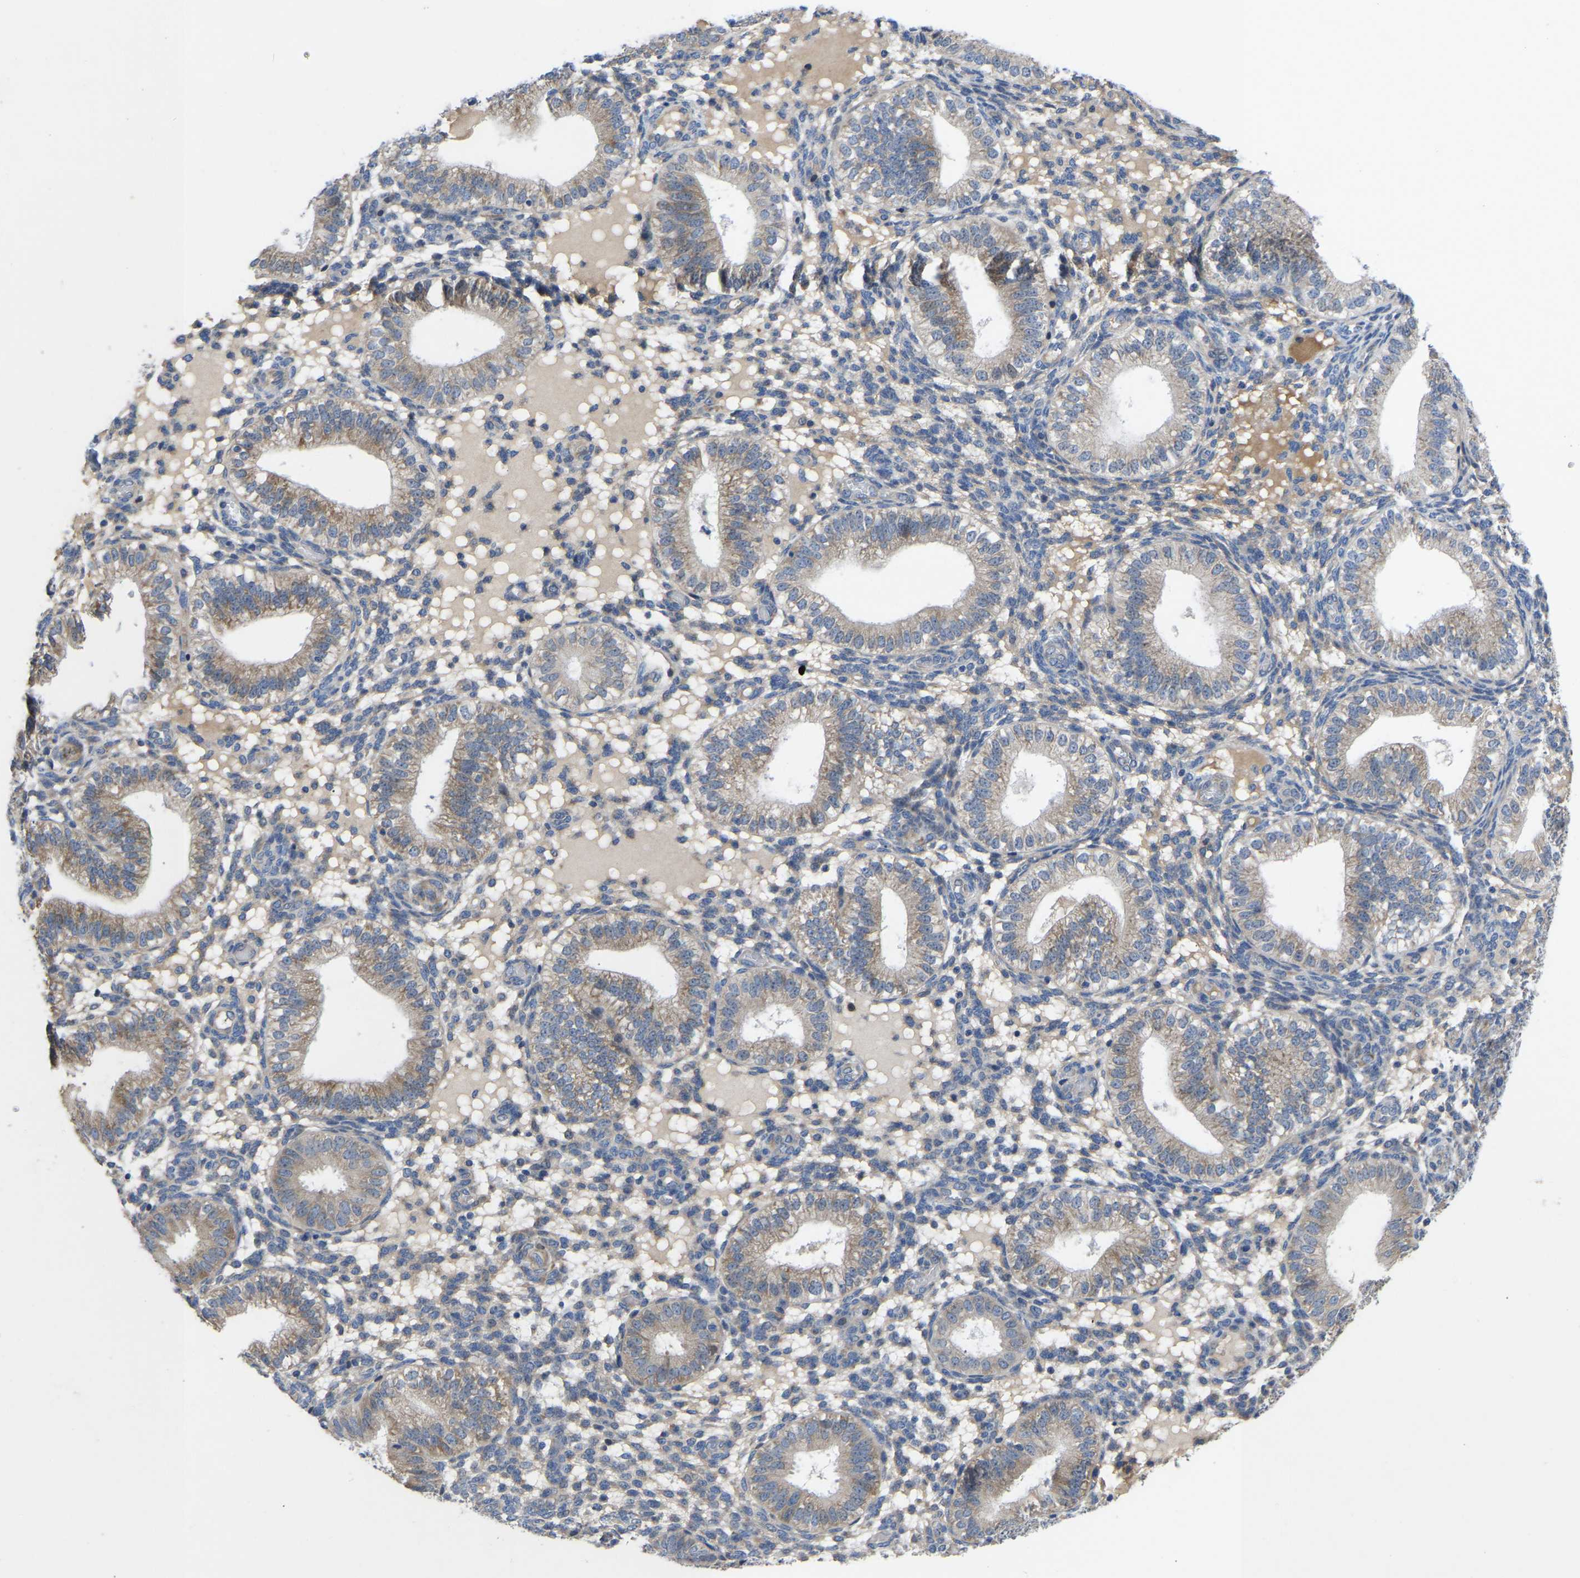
{"staining": {"intensity": "negative", "quantity": "none", "location": "none"}, "tissue": "endometrium", "cell_type": "Cells in endometrial stroma", "image_type": "normal", "snomed": [{"axis": "morphology", "description": "Normal tissue, NOS"}, {"axis": "topography", "description": "Endometrium"}], "caption": "Endometrium stained for a protein using immunohistochemistry (IHC) shows no staining cells in endometrial stroma.", "gene": "ABCA10", "patient": {"sex": "female", "age": 39}}